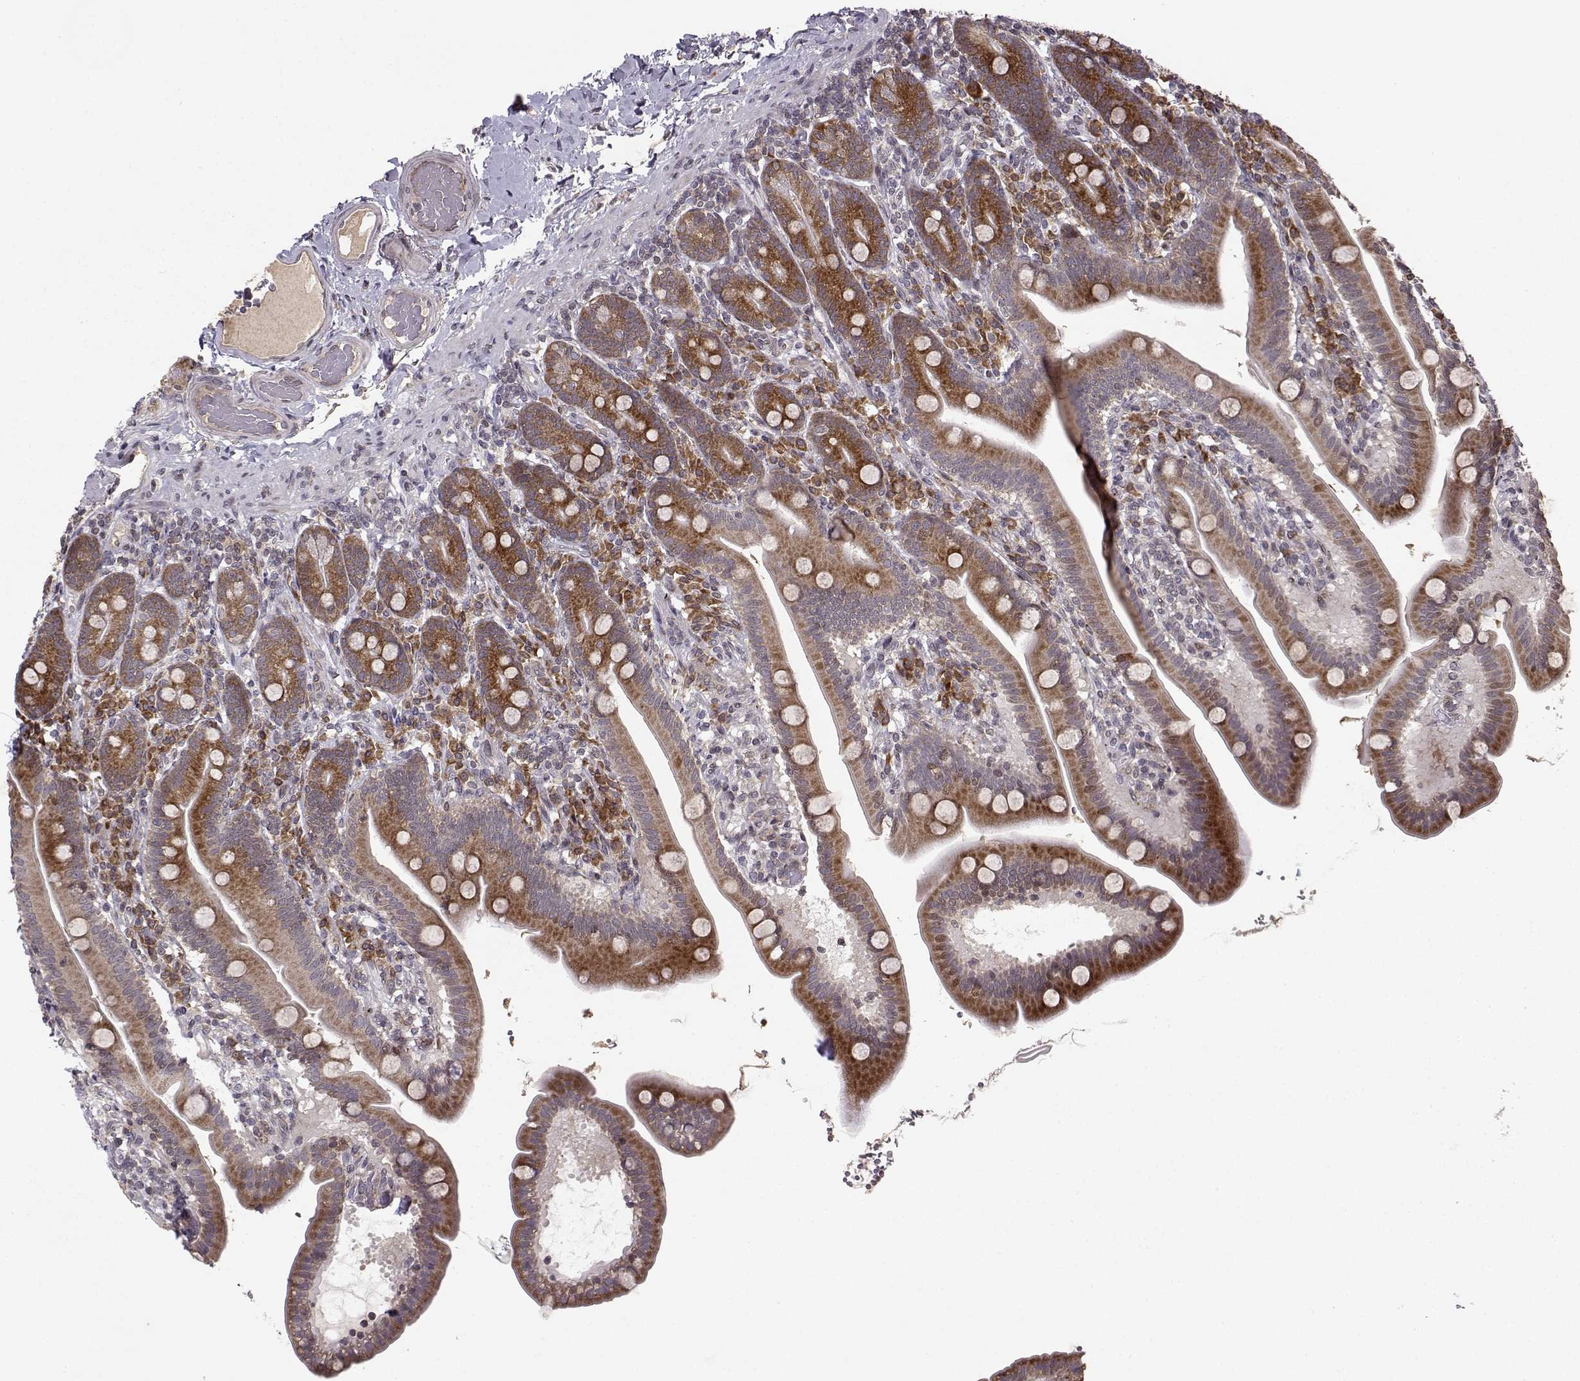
{"staining": {"intensity": "strong", "quantity": ">75%", "location": "cytoplasmic/membranous"}, "tissue": "small intestine", "cell_type": "Glandular cells", "image_type": "normal", "snomed": [{"axis": "morphology", "description": "Normal tissue, NOS"}, {"axis": "topography", "description": "Small intestine"}], "caption": "Approximately >75% of glandular cells in normal human small intestine reveal strong cytoplasmic/membranous protein positivity as visualized by brown immunohistochemical staining.", "gene": "RPL31", "patient": {"sex": "male", "age": 66}}